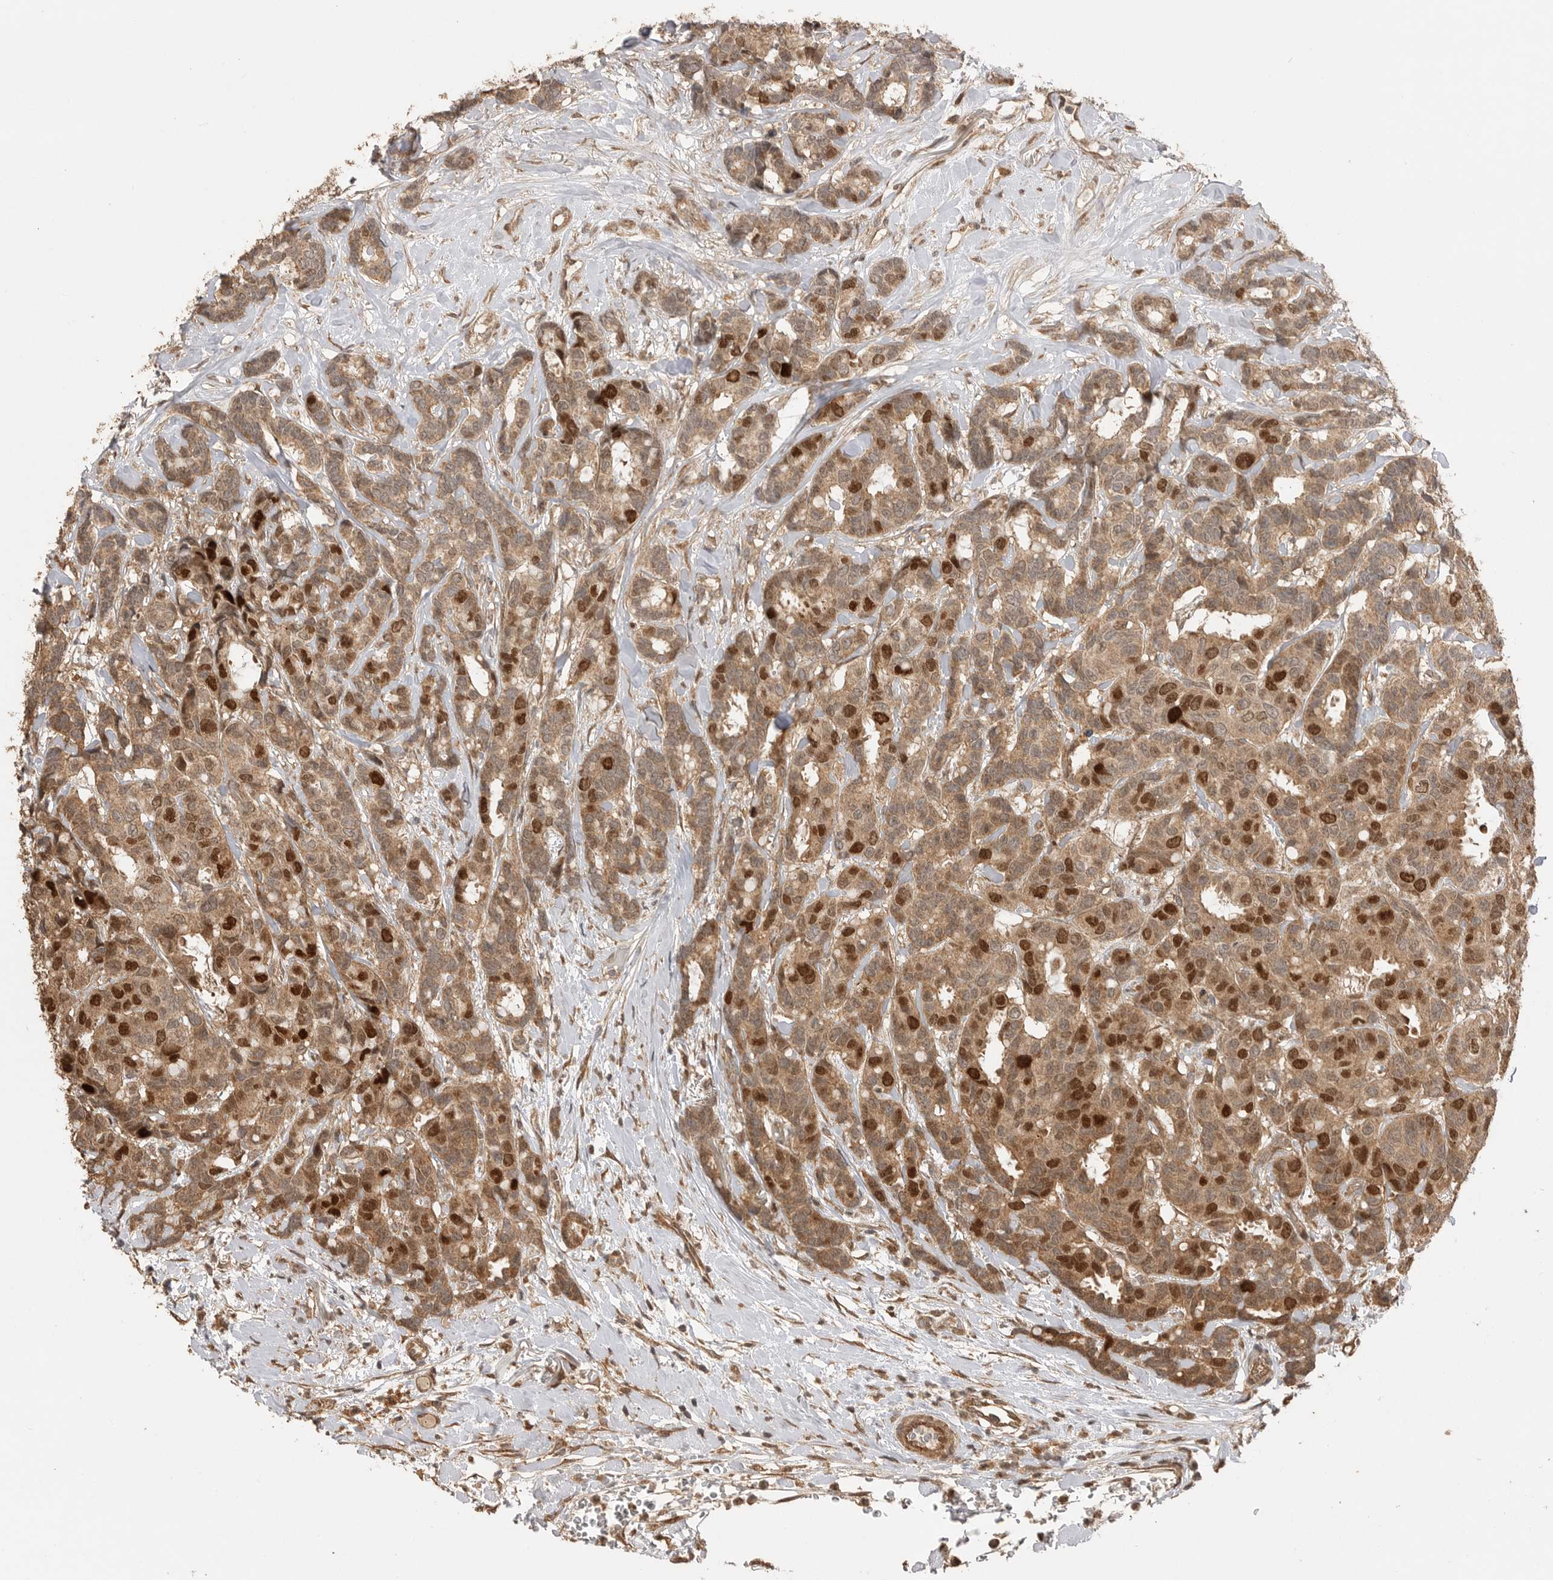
{"staining": {"intensity": "moderate", "quantity": ">75%", "location": "cytoplasmic/membranous,nuclear"}, "tissue": "breast cancer", "cell_type": "Tumor cells", "image_type": "cancer", "snomed": [{"axis": "morphology", "description": "Duct carcinoma"}, {"axis": "topography", "description": "Breast"}], "caption": "Protein staining exhibits moderate cytoplasmic/membranous and nuclear positivity in approximately >75% of tumor cells in intraductal carcinoma (breast).", "gene": "BOC", "patient": {"sex": "female", "age": 87}}